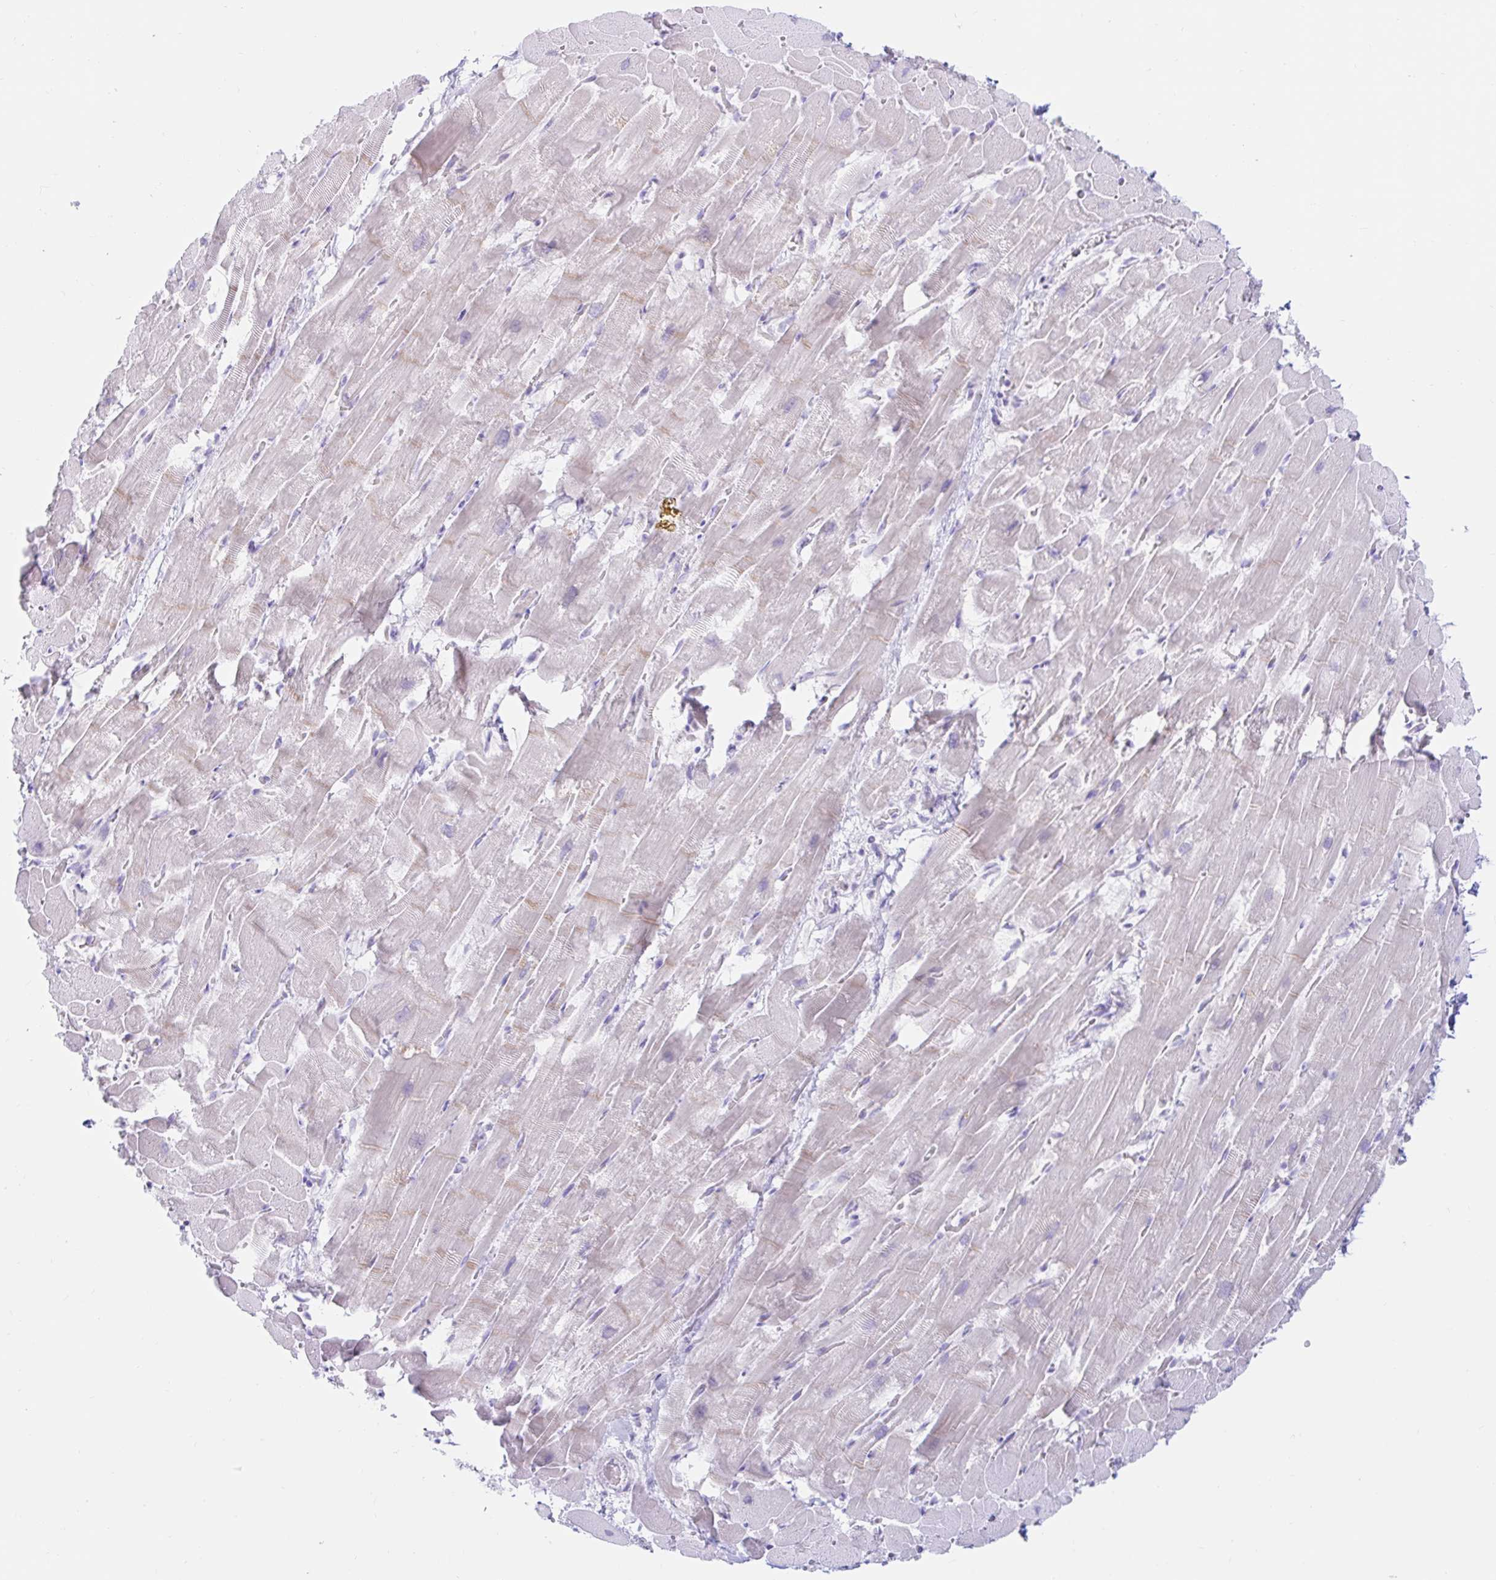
{"staining": {"intensity": "weak", "quantity": "<25%", "location": "cytoplasmic/membranous"}, "tissue": "heart muscle", "cell_type": "Cardiomyocytes", "image_type": "normal", "snomed": [{"axis": "morphology", "description": "Normal tissue, NOS"}, {"axis": "topography", "description": "Heart"}], "caption": "Histopathology image shows no protein positivity in cardiomyocytes of benign heart muscle. (Immunohistochemistry (ihc), brightfield microscopy, high magnification).", "gene": "BEST1", "patient": {"sex": "male", "age": 37}}